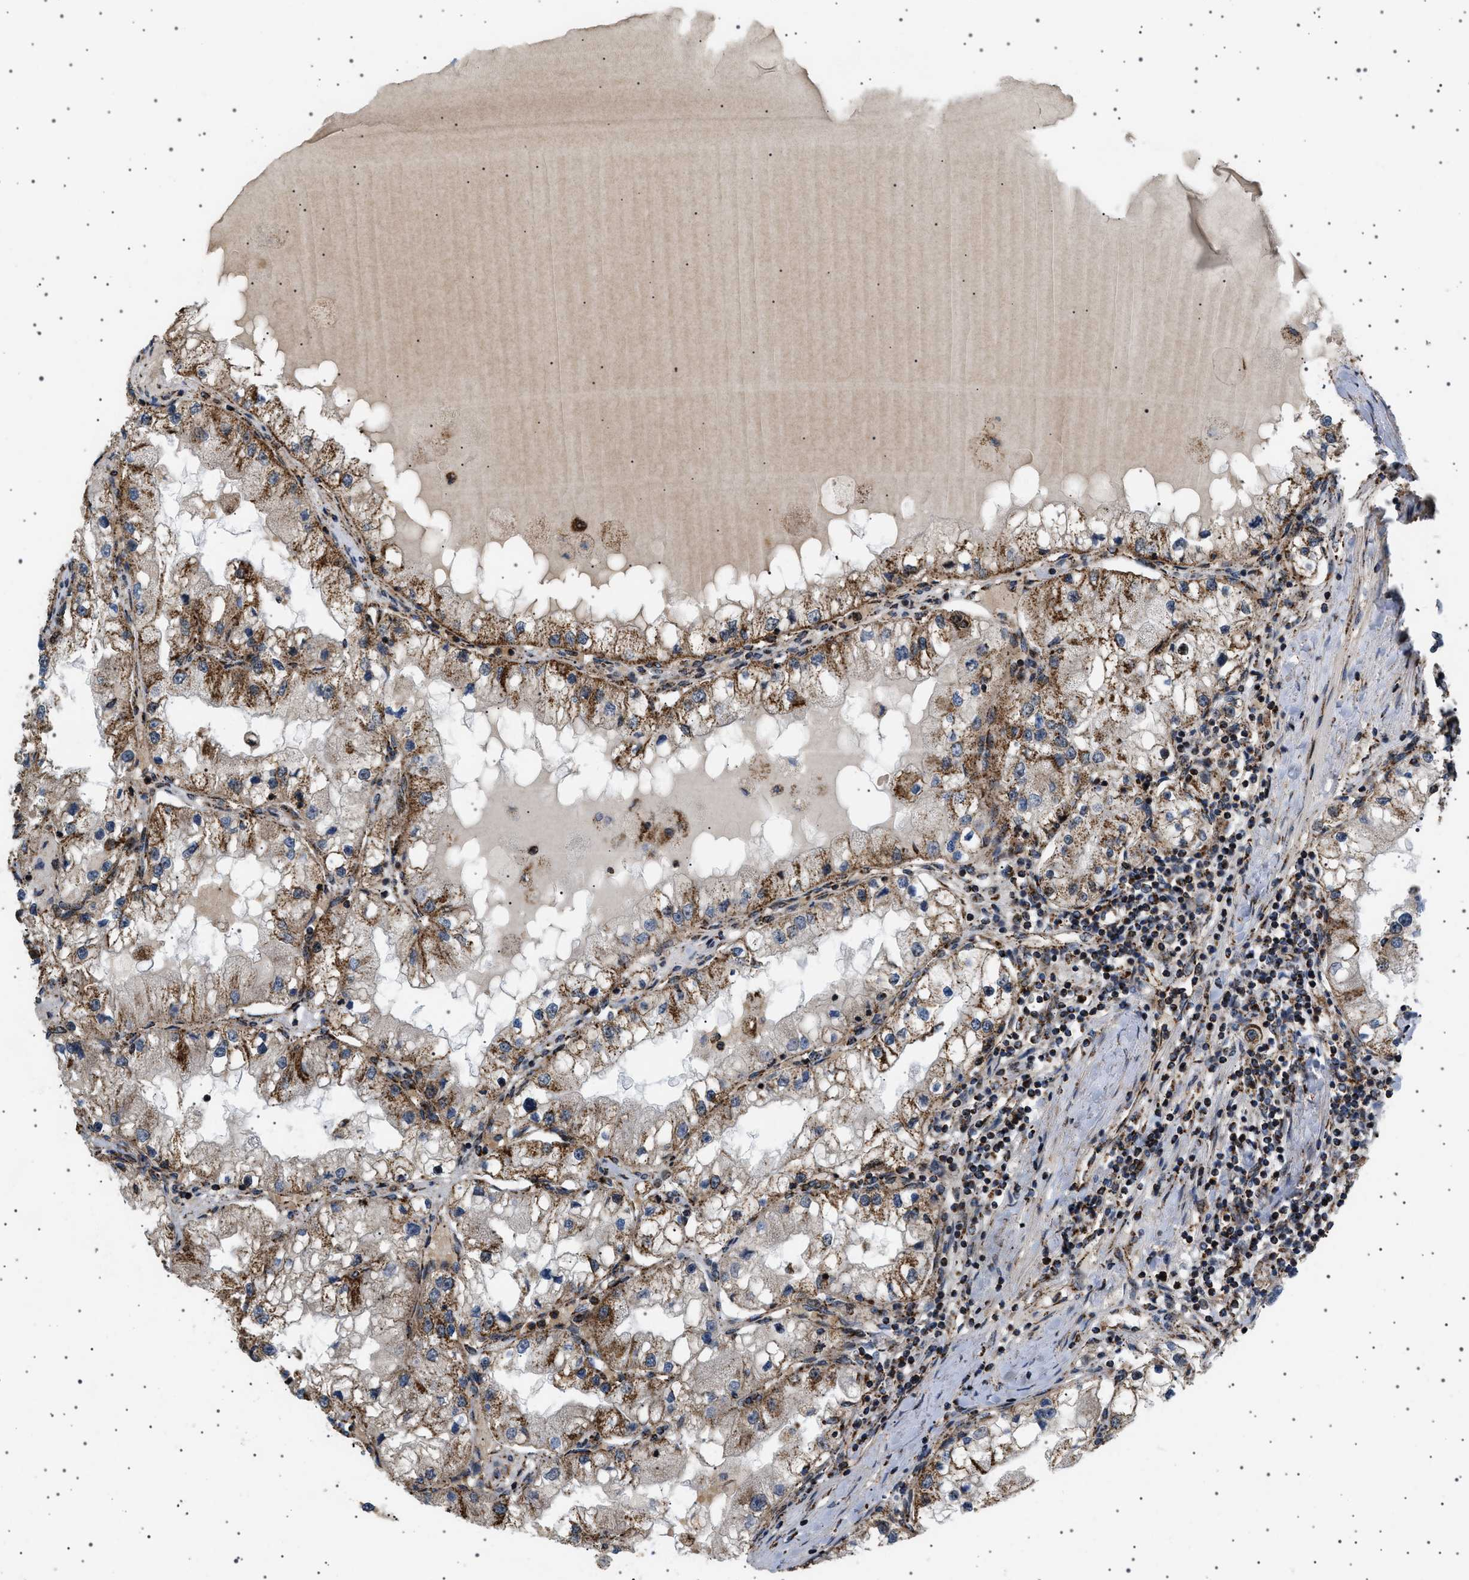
{"staining": {"intensity": "moderate", "quantity": ">75%", "location": "cytoplasmic/membranous"}, "tissue": "renal cancer", "cell_type": "Tumor cells", "image_type": "cancer", "snomed": [{"axis": "morphology", "description": "Adenocarcinoma, NOS"}, {"axis": "topography", "description": "Kidney"}], "caption": "Moderate cytoplasmic/membranous positivity is seen in approximately >75% of tumor cells in renal cancer.", "gene": "MELK", "patient": {"sex": "male", "age": 68}}